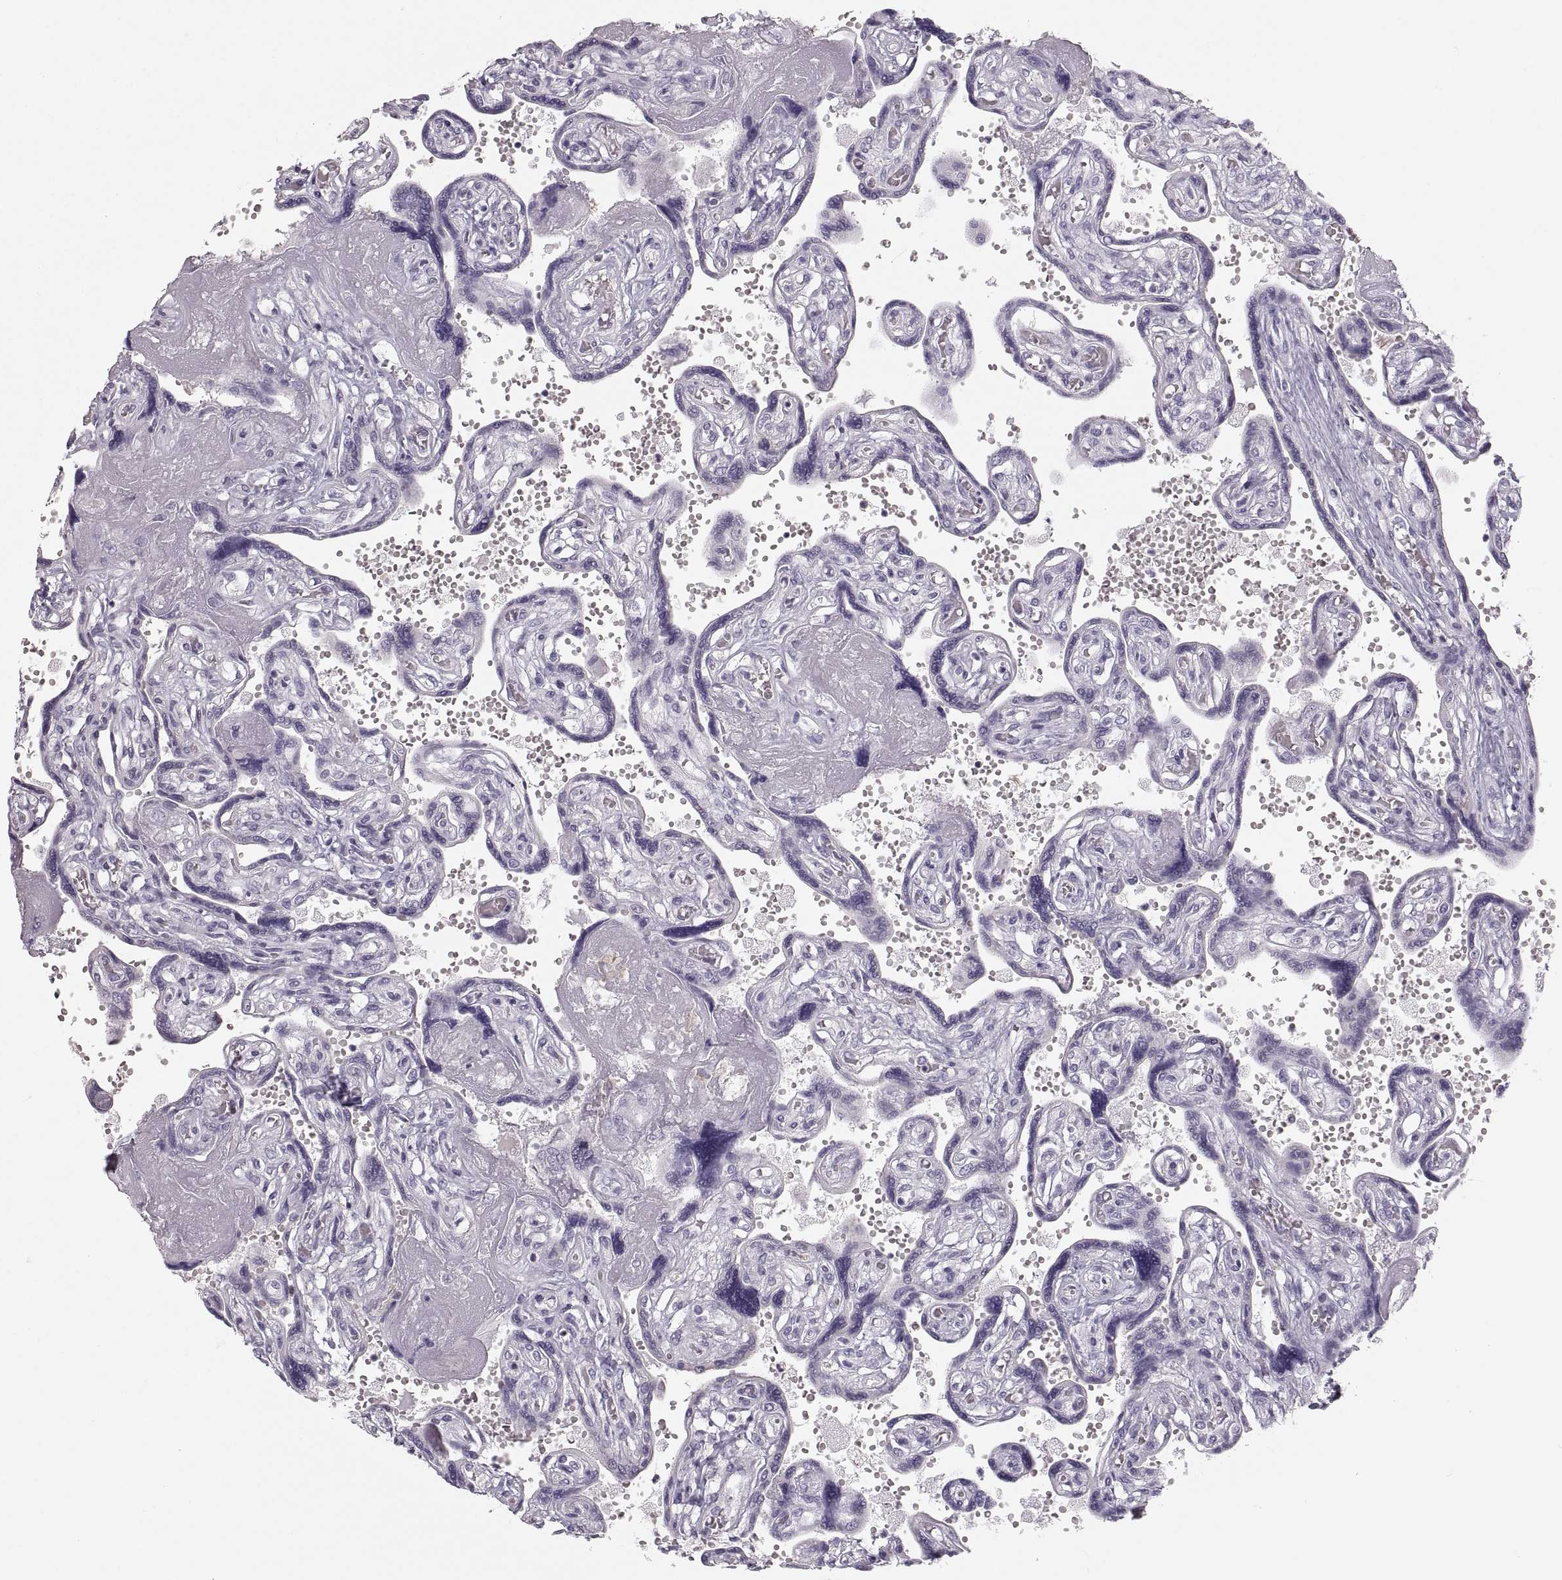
{"staining": {"intensity": "negative", "quantity": "none", "location": "none"}, "tissue": "placenta", "cell_type": "Decidual cells", "image_type": "normal", "snomed": [{"axis": "morphology", "description": "Normal tissue, NOS"}, {"axis": "topography", "description": "Placenta"}], "caption": "The histopathology image exhibits no significant staining in decidual cells of placenta.", "gene": "RUNDC3A", "patient": {"sex": "female", "age": 32}}